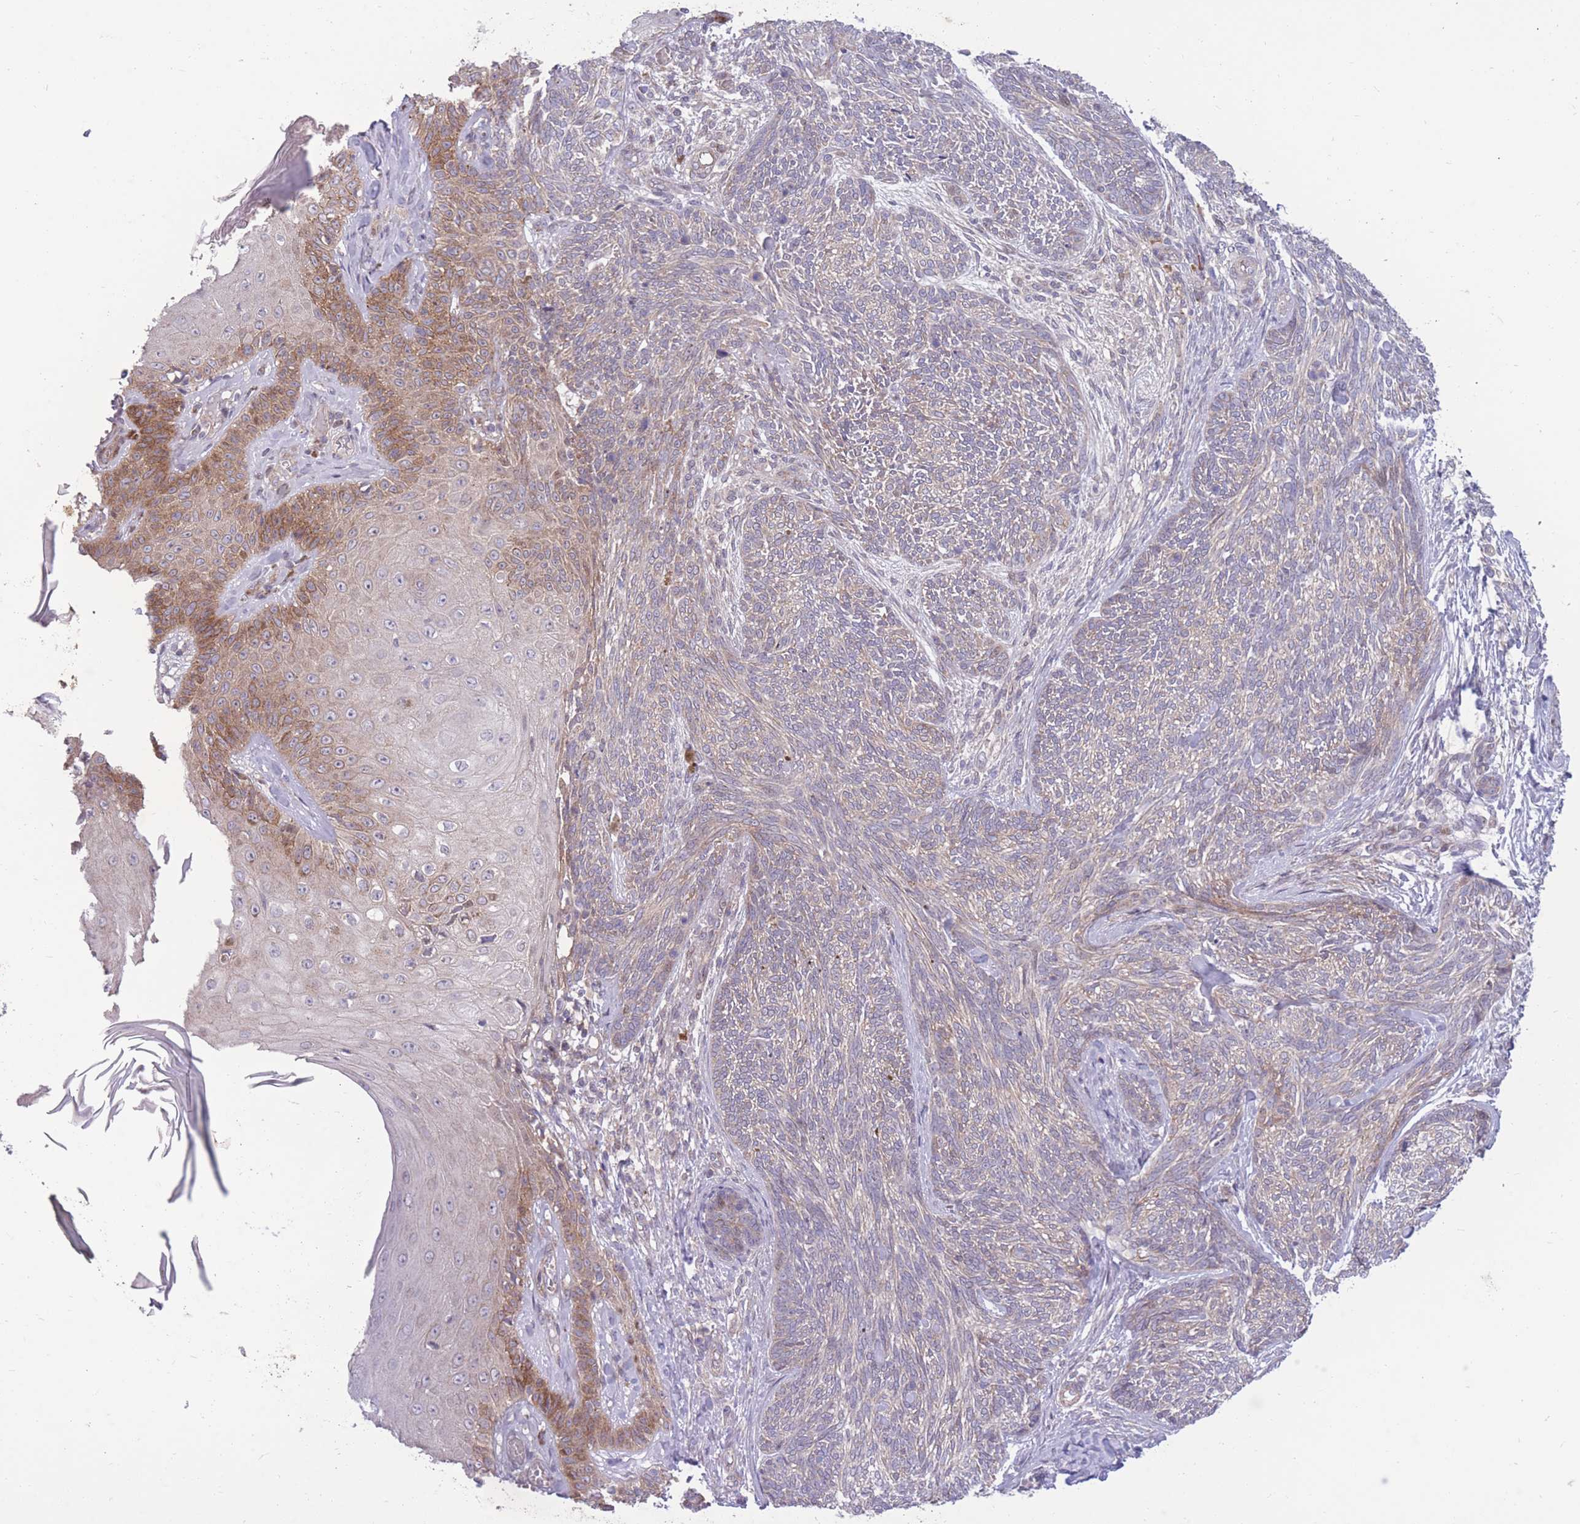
{"staining": {"intensity": "moderate", "quantity": "<25%", "location": "cytoplasmic/membranous"}, "tissue": "skin cancer", "cell_type": "Tumor cells", "image_type": "cancer", "snomed": [{"axis": "morphology", "description": "Basal cell carcinoma"}, {"axis": "topography", "description": "Skin"}], "caption": "A photomicrograph of skin cancer stained for a protein reveals moderate cytoplasmic/membranous brown staining in tumor cells. Nuclei are stained in blue.", "gene": "RIC8A", "patient": {"sex": "male", "age": 73}}